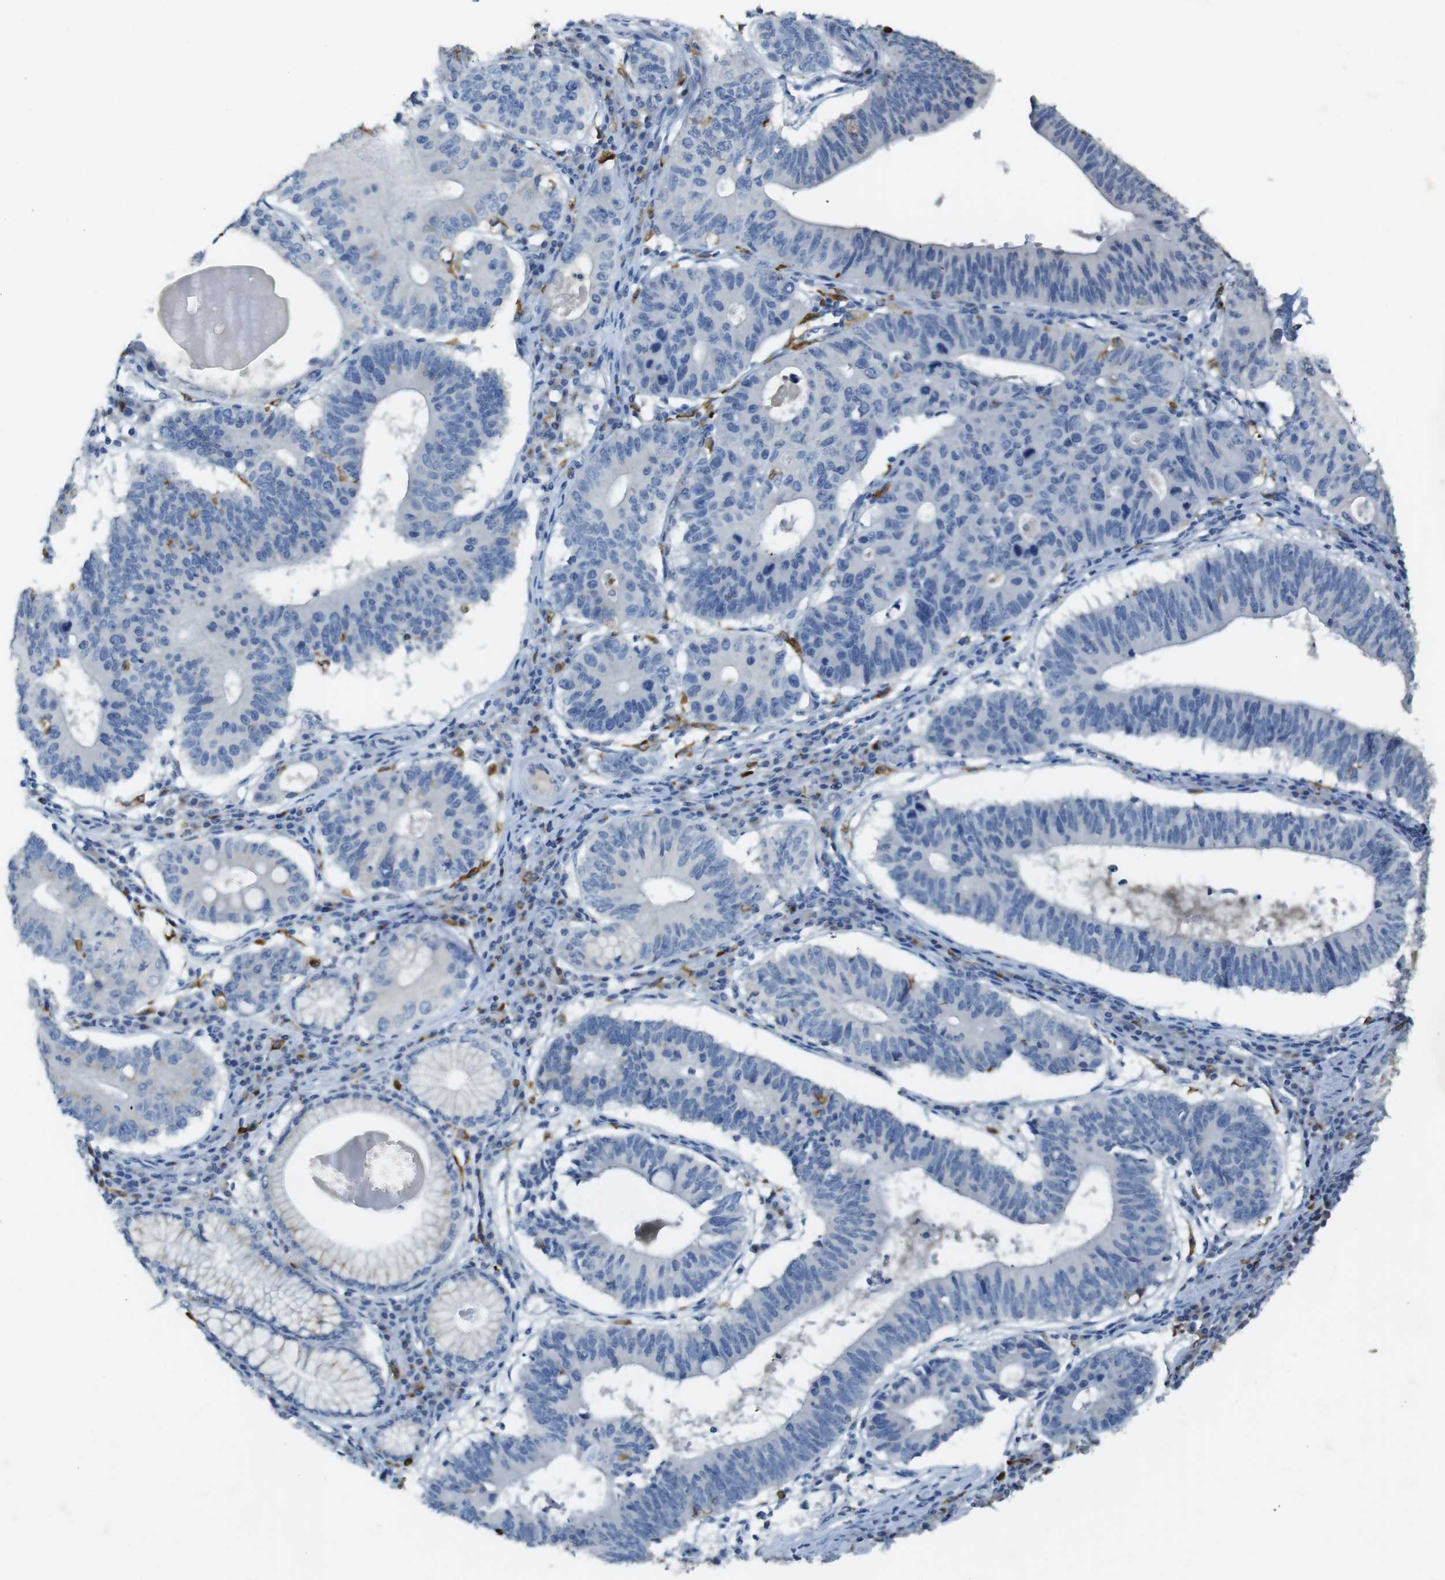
{"staining": {"intensity": "negative", "quantity": "none", "location": "none"}, "tissue": "stomach cancer", "cell_type": "Tumor cells", "image_type": "cancer", "snomed": [{"axis": "morphology", "description": "Adenocarcinoma, NOS"}, {"axis": "topography", "description": "Stomach"}], "caption": "High power microscopy micrograph of an IHC photomicrograph of stomach cancer, revealing no significant positivity in tumor cells.", "gene": "CD320", "patient": {"sex": "male", "age": 59}}